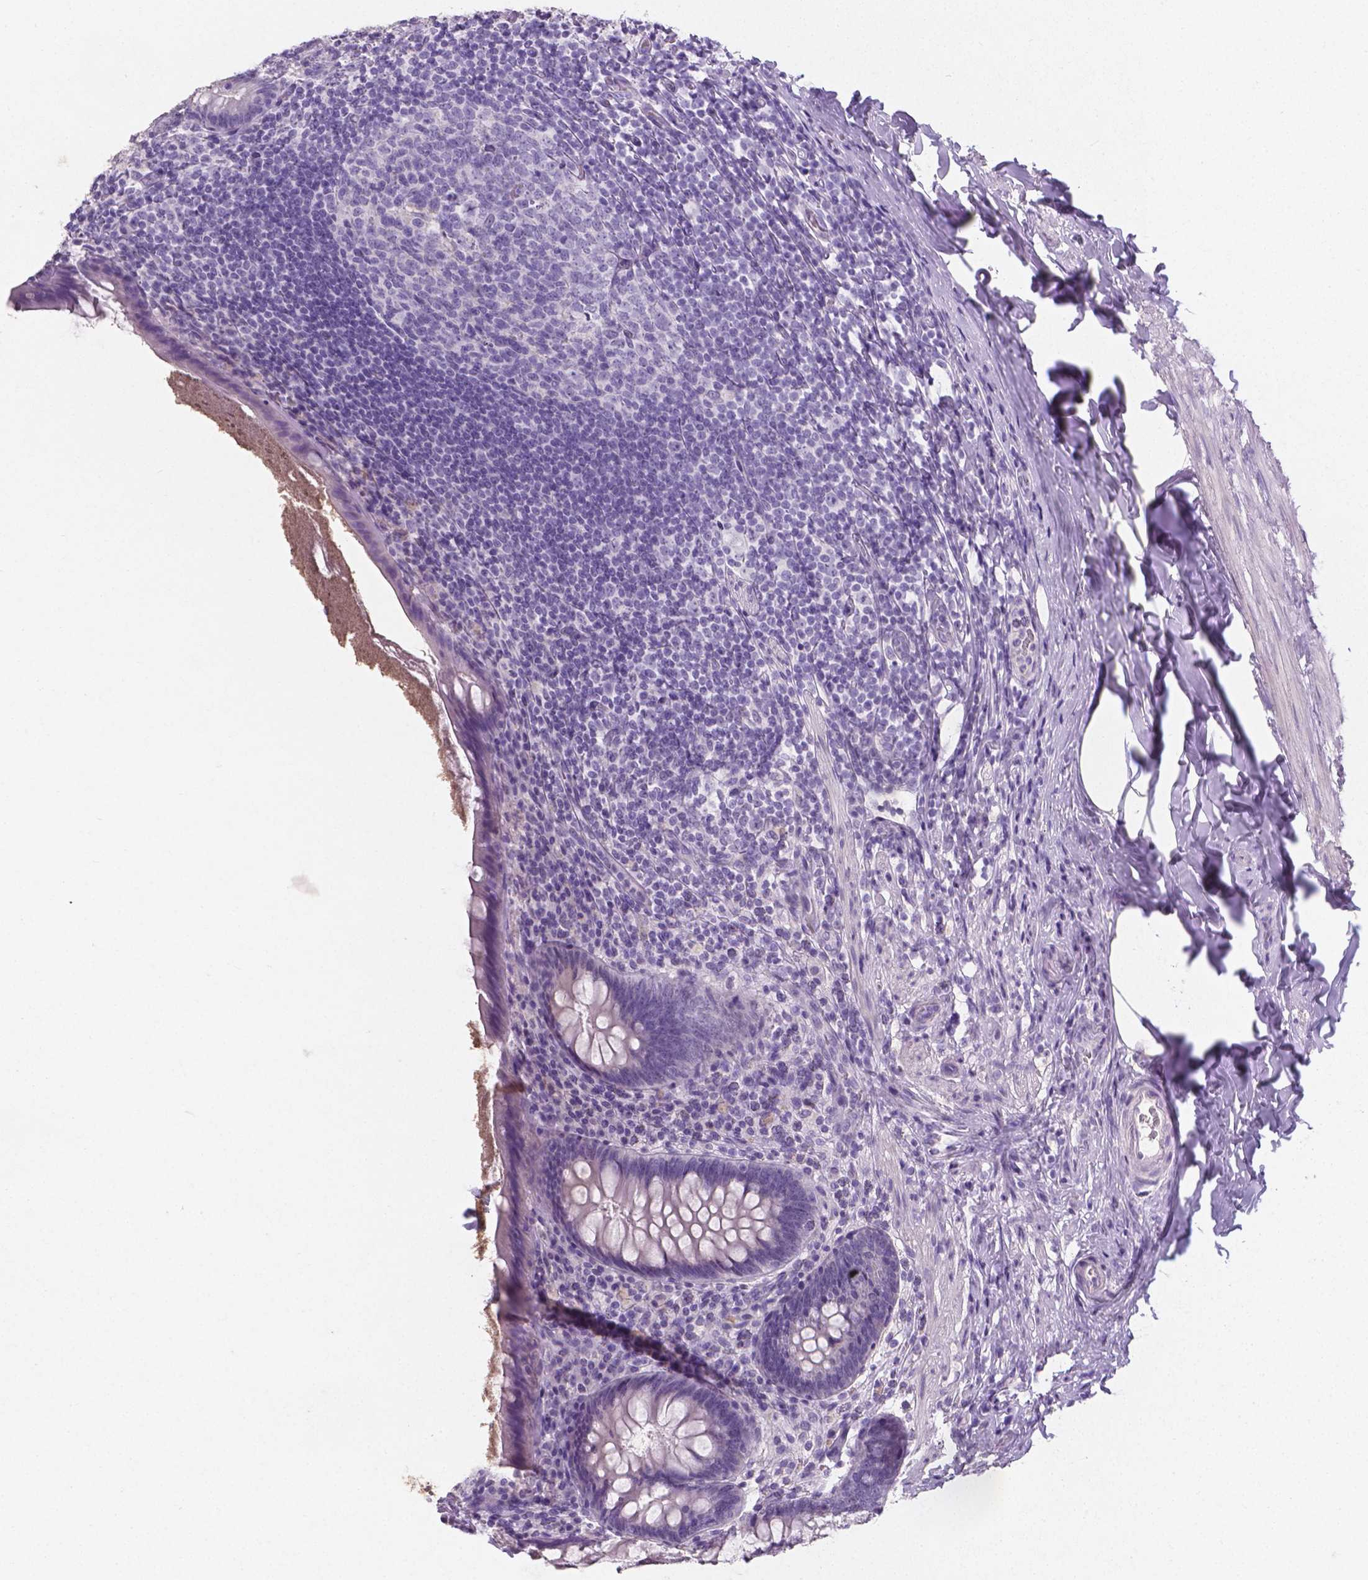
{"staining": {"intensity": "negative", "quantity": "none", "location": "none"}, "tissue": "appendix", "cell_type": "Glandular cells", "image_type": "normal", "snomed": [{"axis": "morphology", "description": "Normal tissue, NOS"}, {"axis": "topography", "description": "Appendix"}], "caption": "An image of human appendix is negative for staining in glandular cells.", "gene": "XPNPEP2", "patient": {"sex": "male", "age": 47}}